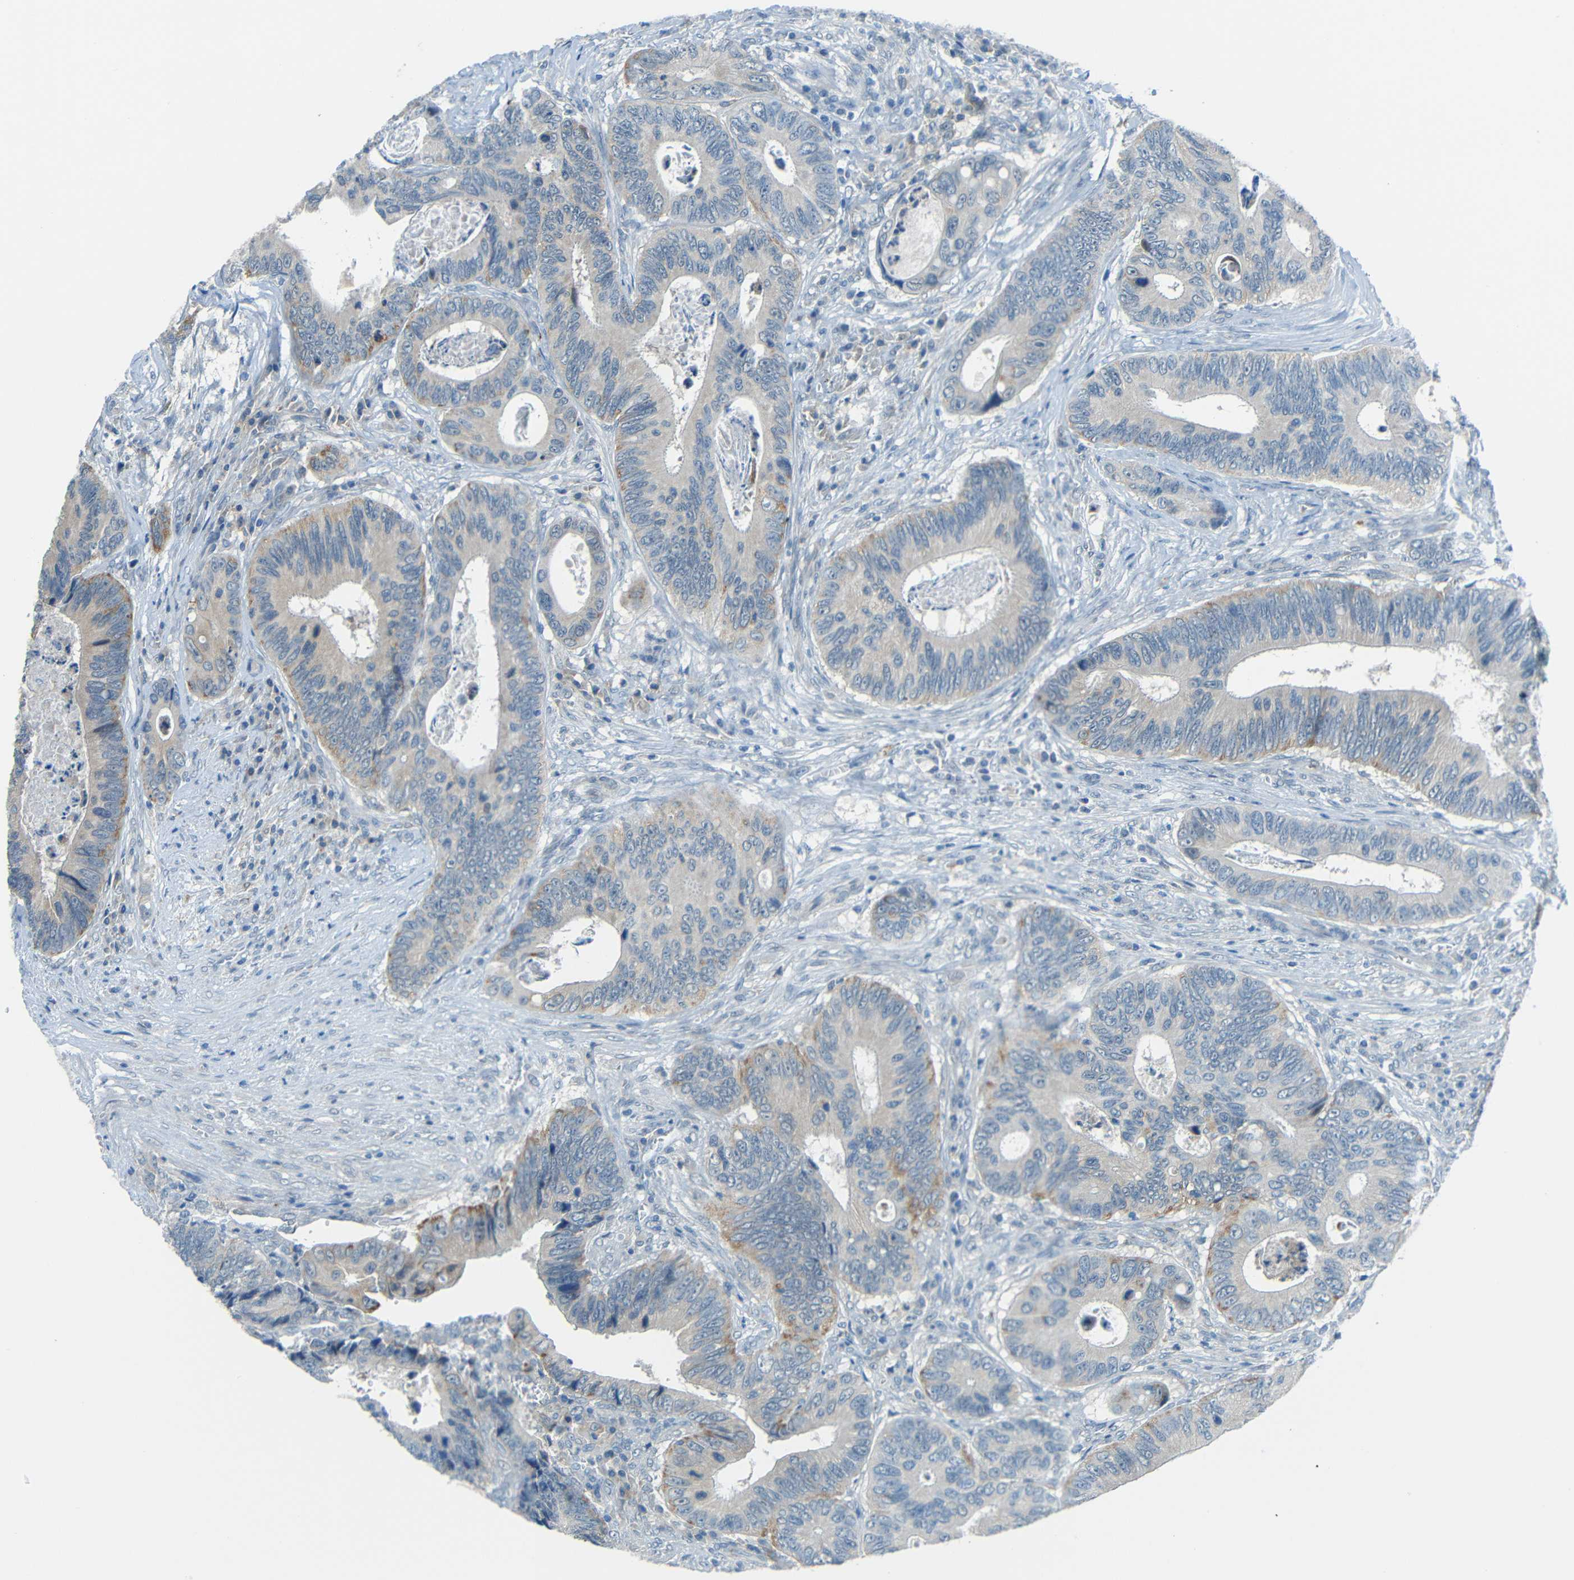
{"staining": {"intensity": "moderate", "quantity": "<25%", "location": "cytoplasmic/membranous"}, "tissue": "colorectal cancer", "cell_type": "Tumor cells", "image_type": "cancer", "snomed": [{"axis": "morphology", "description": "Inflammation, NOS"}, {"axis": "morphology", "description": "Adenocarcinoma, NOS"}, {"axis": "topography", "description": "Colon"}], "caption": "The immunohistochemical stain shows moderate cytoplasmic/membranous positivity in tumor cells of colorectal cancer (adenocarcinoma) tissue.", "gene": "ANKRD22", "patient": {"sex": "male", "age": 72}}